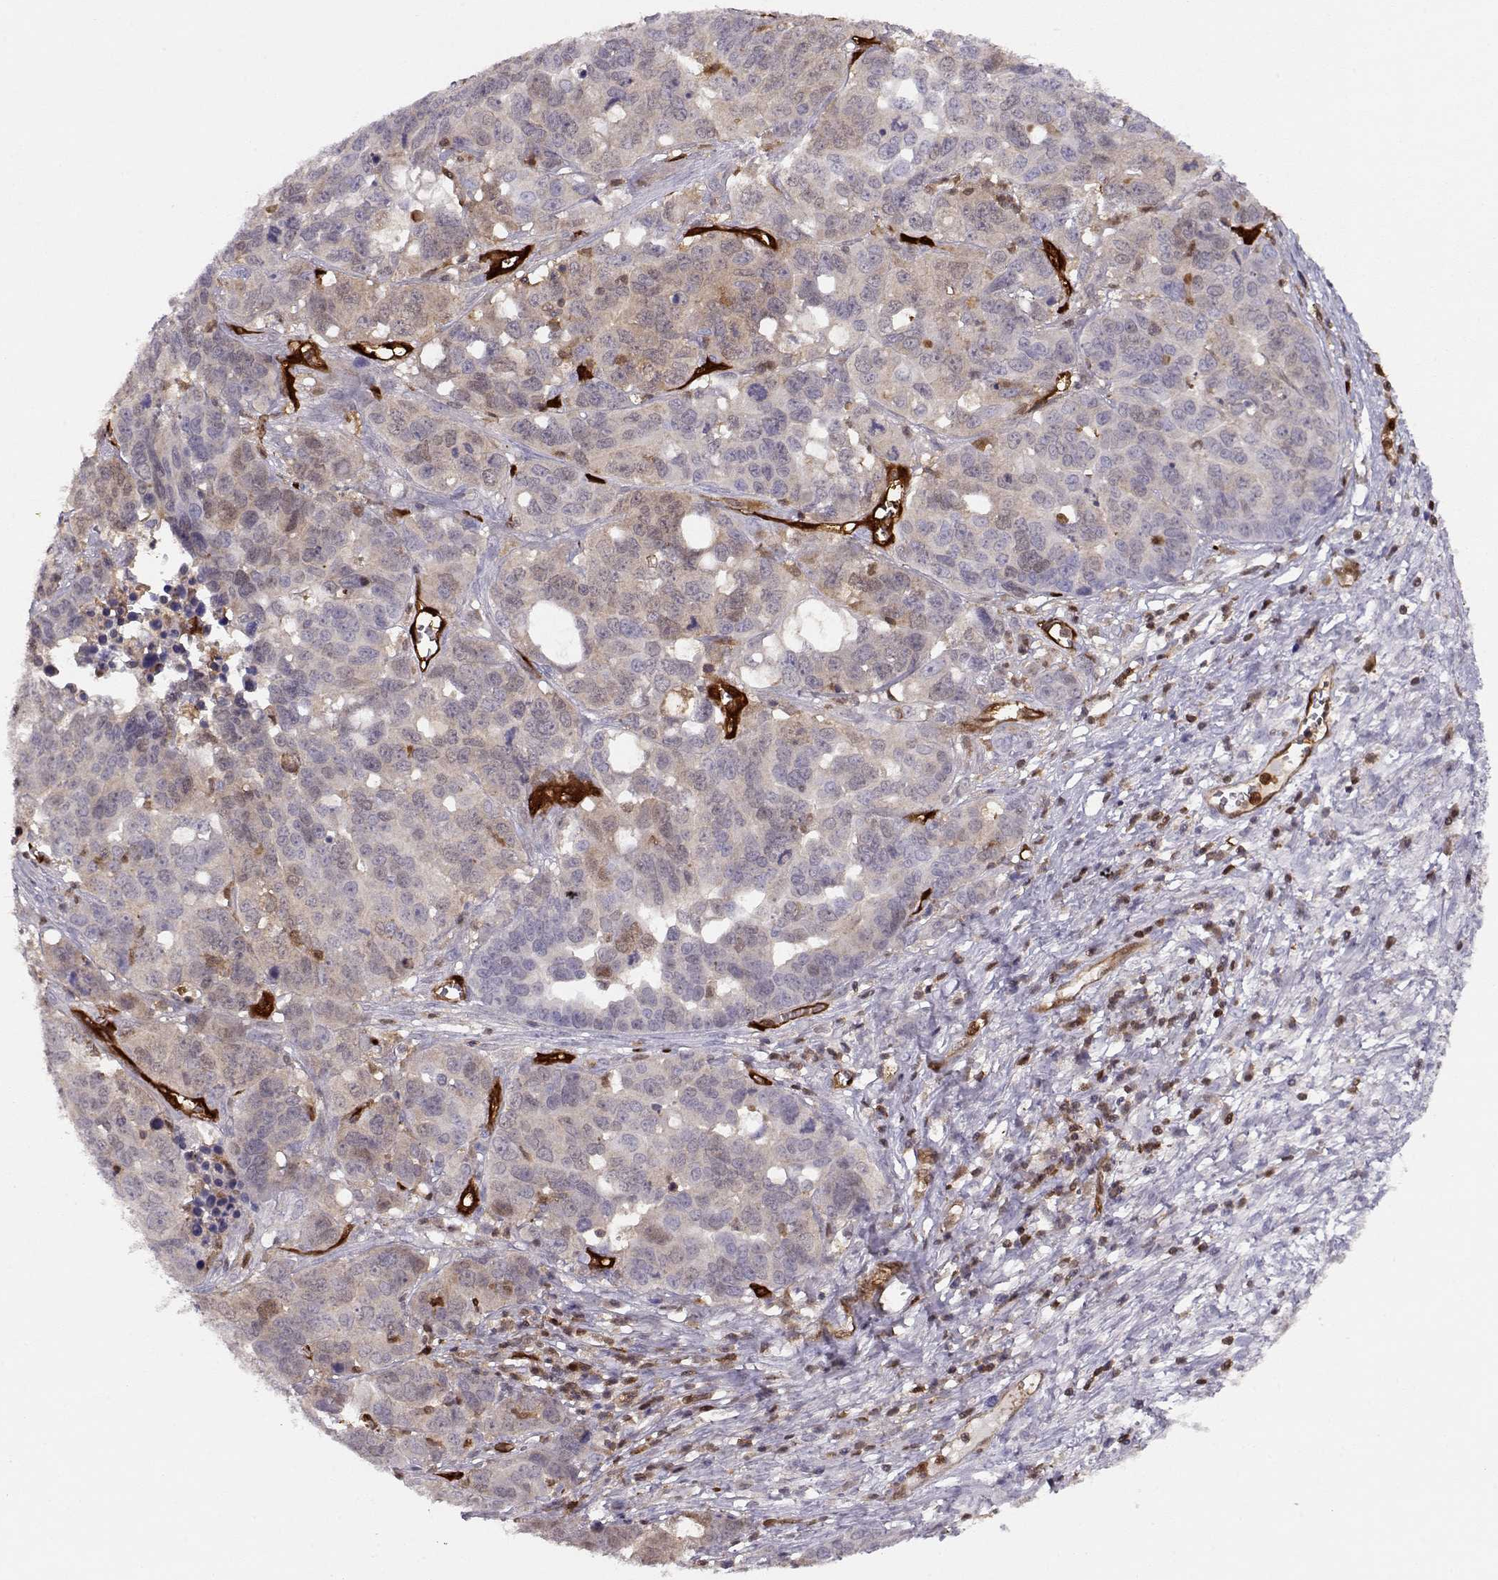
{"staining": {"intensity": "weak", "quantity": "25%-75%", "location": "cytoplasmic/membranous"}, "tissue": "ovarian cancer", "cell_type": "Tumor cells", "image_type": "cancer", "snomed": [{"axis": "morphology", "description": "Carcinoma, endometroid"}, {"axis": "topography", "description": "Ovary"}], "caption": "Tumor cells demonstrate low levels of weak cytoplasmic/membranous positivity in about 25%-75% of cells in ovarian endometroid carcinoma.", "gene": "PNP", "patient": {"sex": "female", "age": 78}}